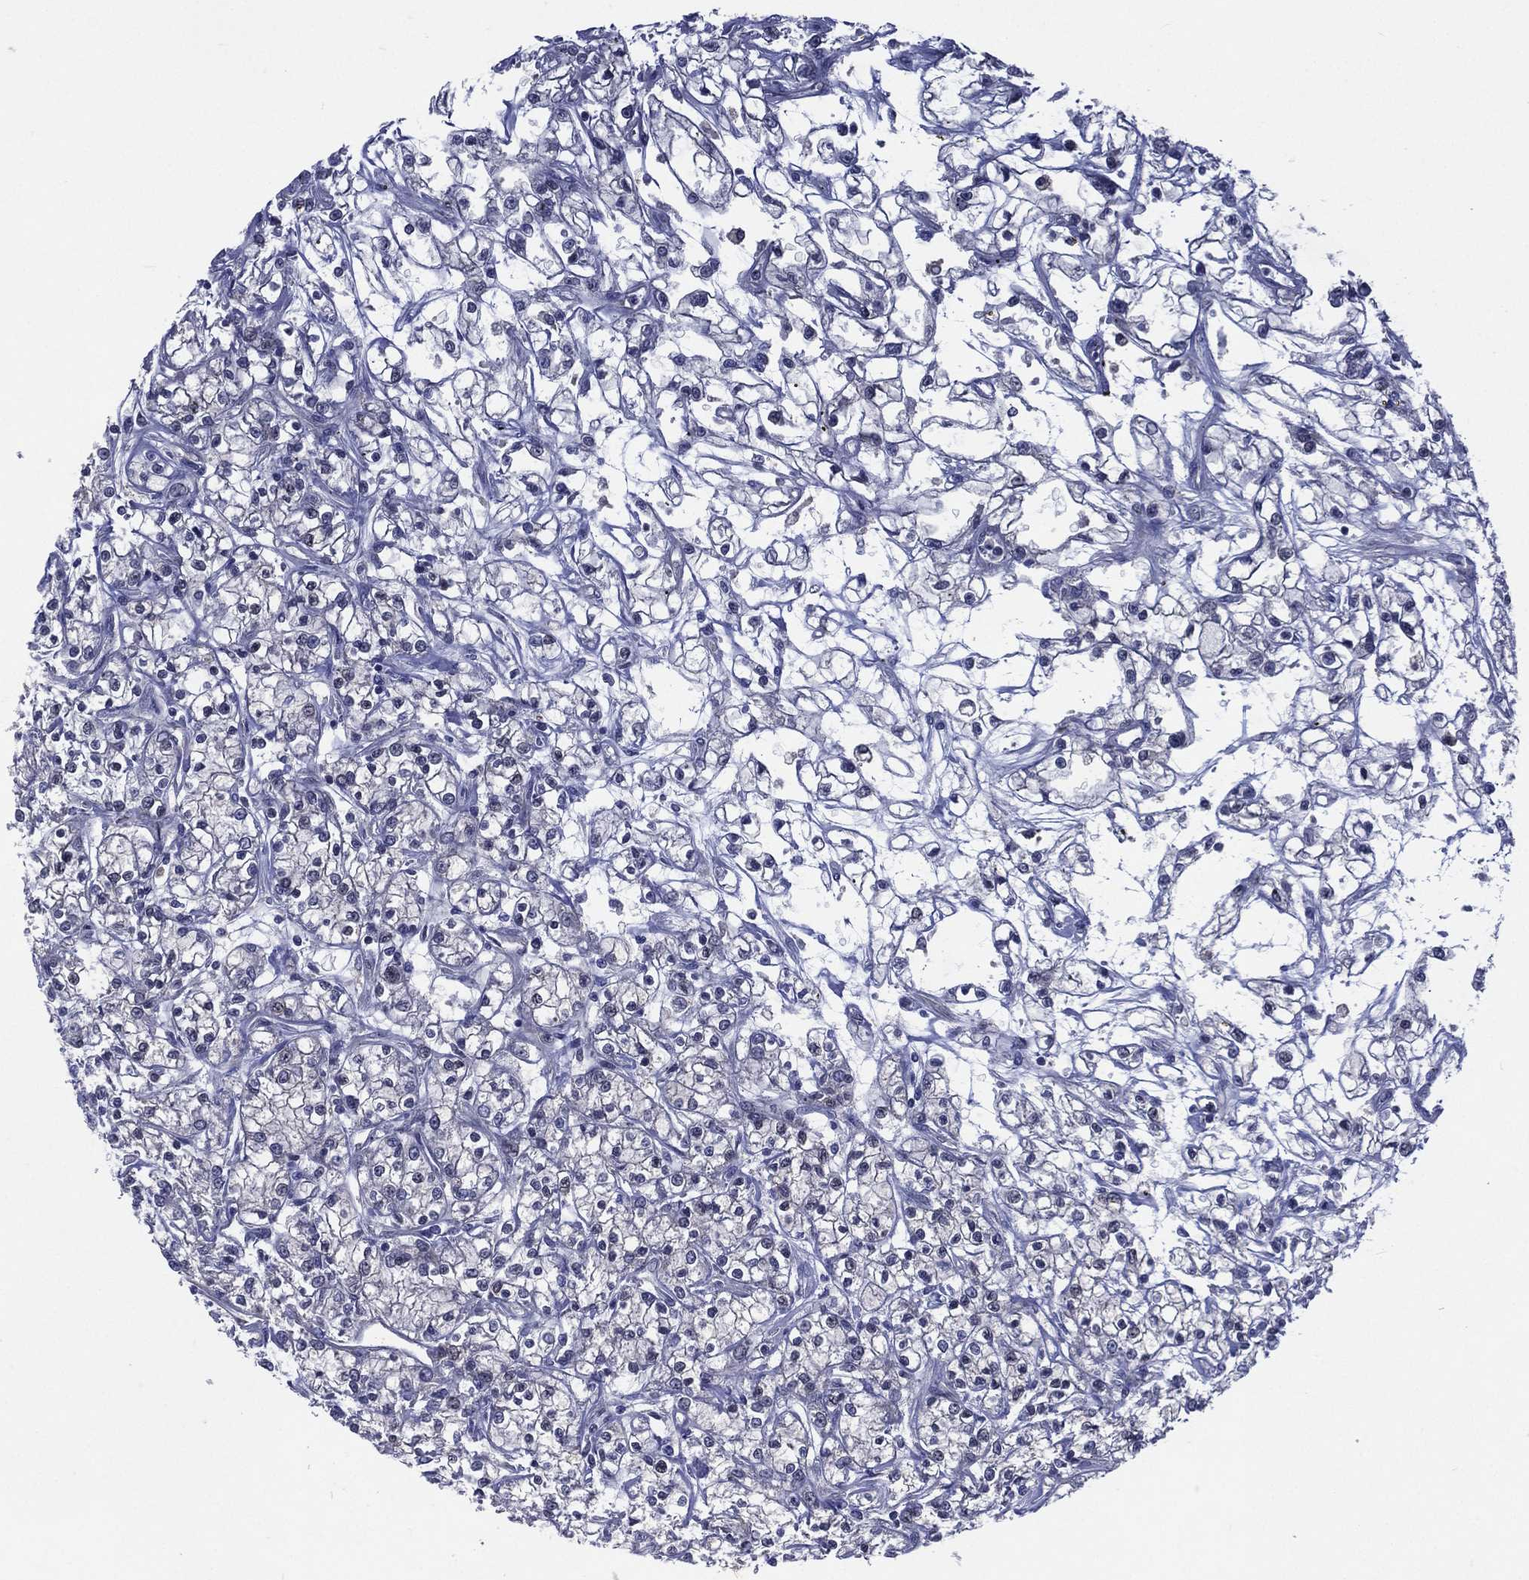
{"staining": {"intensity": "negative", "quantity": "none", "location": "none"}, "tissue": "renal cancer", "cell_type": "Tumor cells", "image_type": "cancer", "snomed": [{"axis": "morphology", "description": "Adenocarcinoma, NOS"}, {"axis": "topography", "description": "Kidney"}], "caption": "Renal adenocarcinoma was stained to show a protein in brown. There is no significant staining in tumor cells.", "gene": "MTAP", "patient": {"sex": "female", "age": 59}}